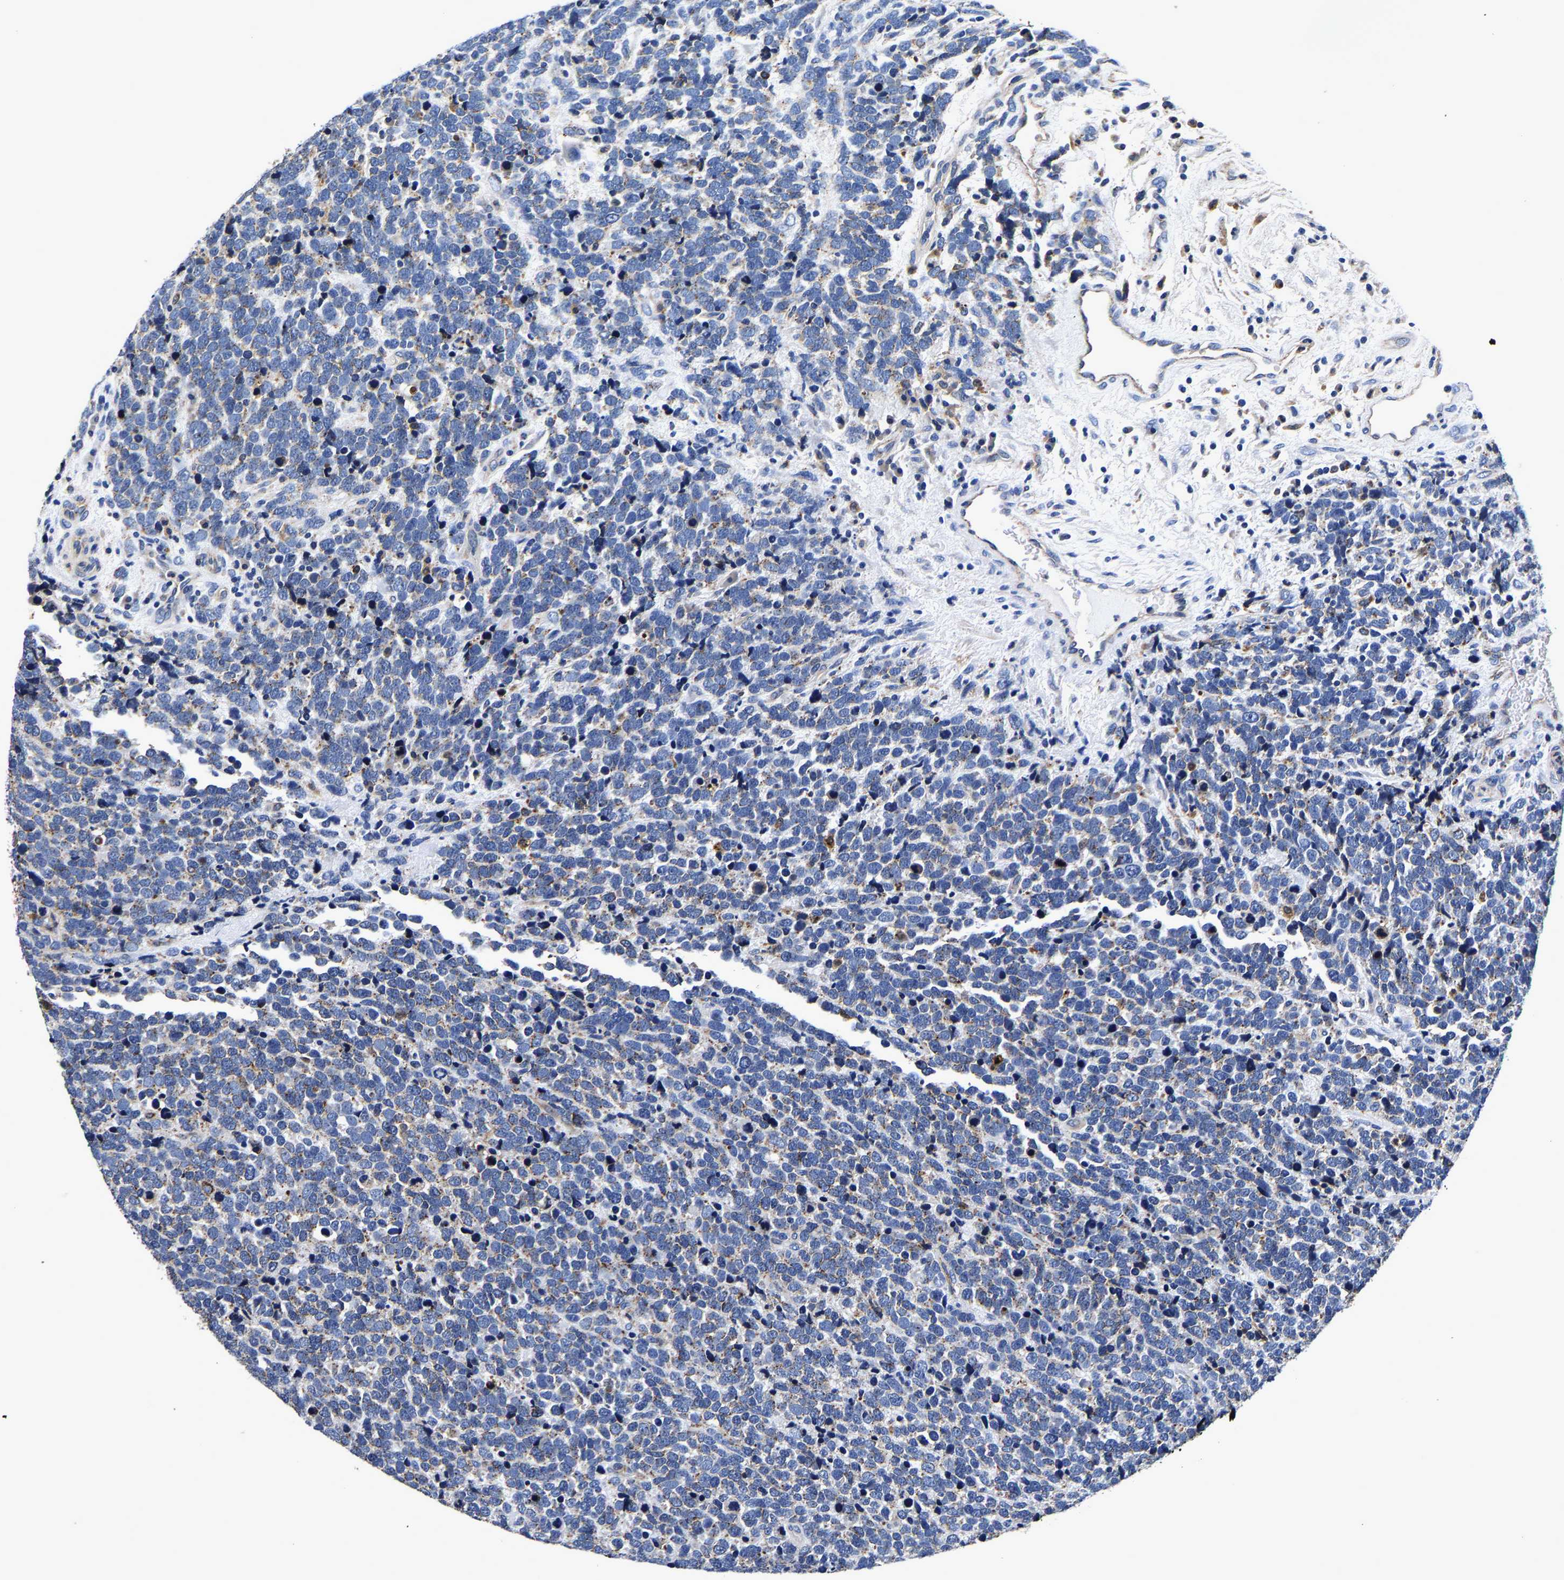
{"staining": {"intensity": "negative", "quantity": "none", "location": "none"}, "tissue": "urothelial cancer", "cell_type": "Tumor cells", "image_type": "cancer", "snomed": [{"axis": "morphology", "description": "Urothelial carcinoma, High grade"}, {"axis": "topography", "description": "Urinary bladder"}], "caption": "A high-resolution micrograph shows IHC staining of high-grade urothelial carcinoma, which shows no significant expression in tumor cells.", "gene": "GRN", "patient": {"sex": "female", "age": 82}}